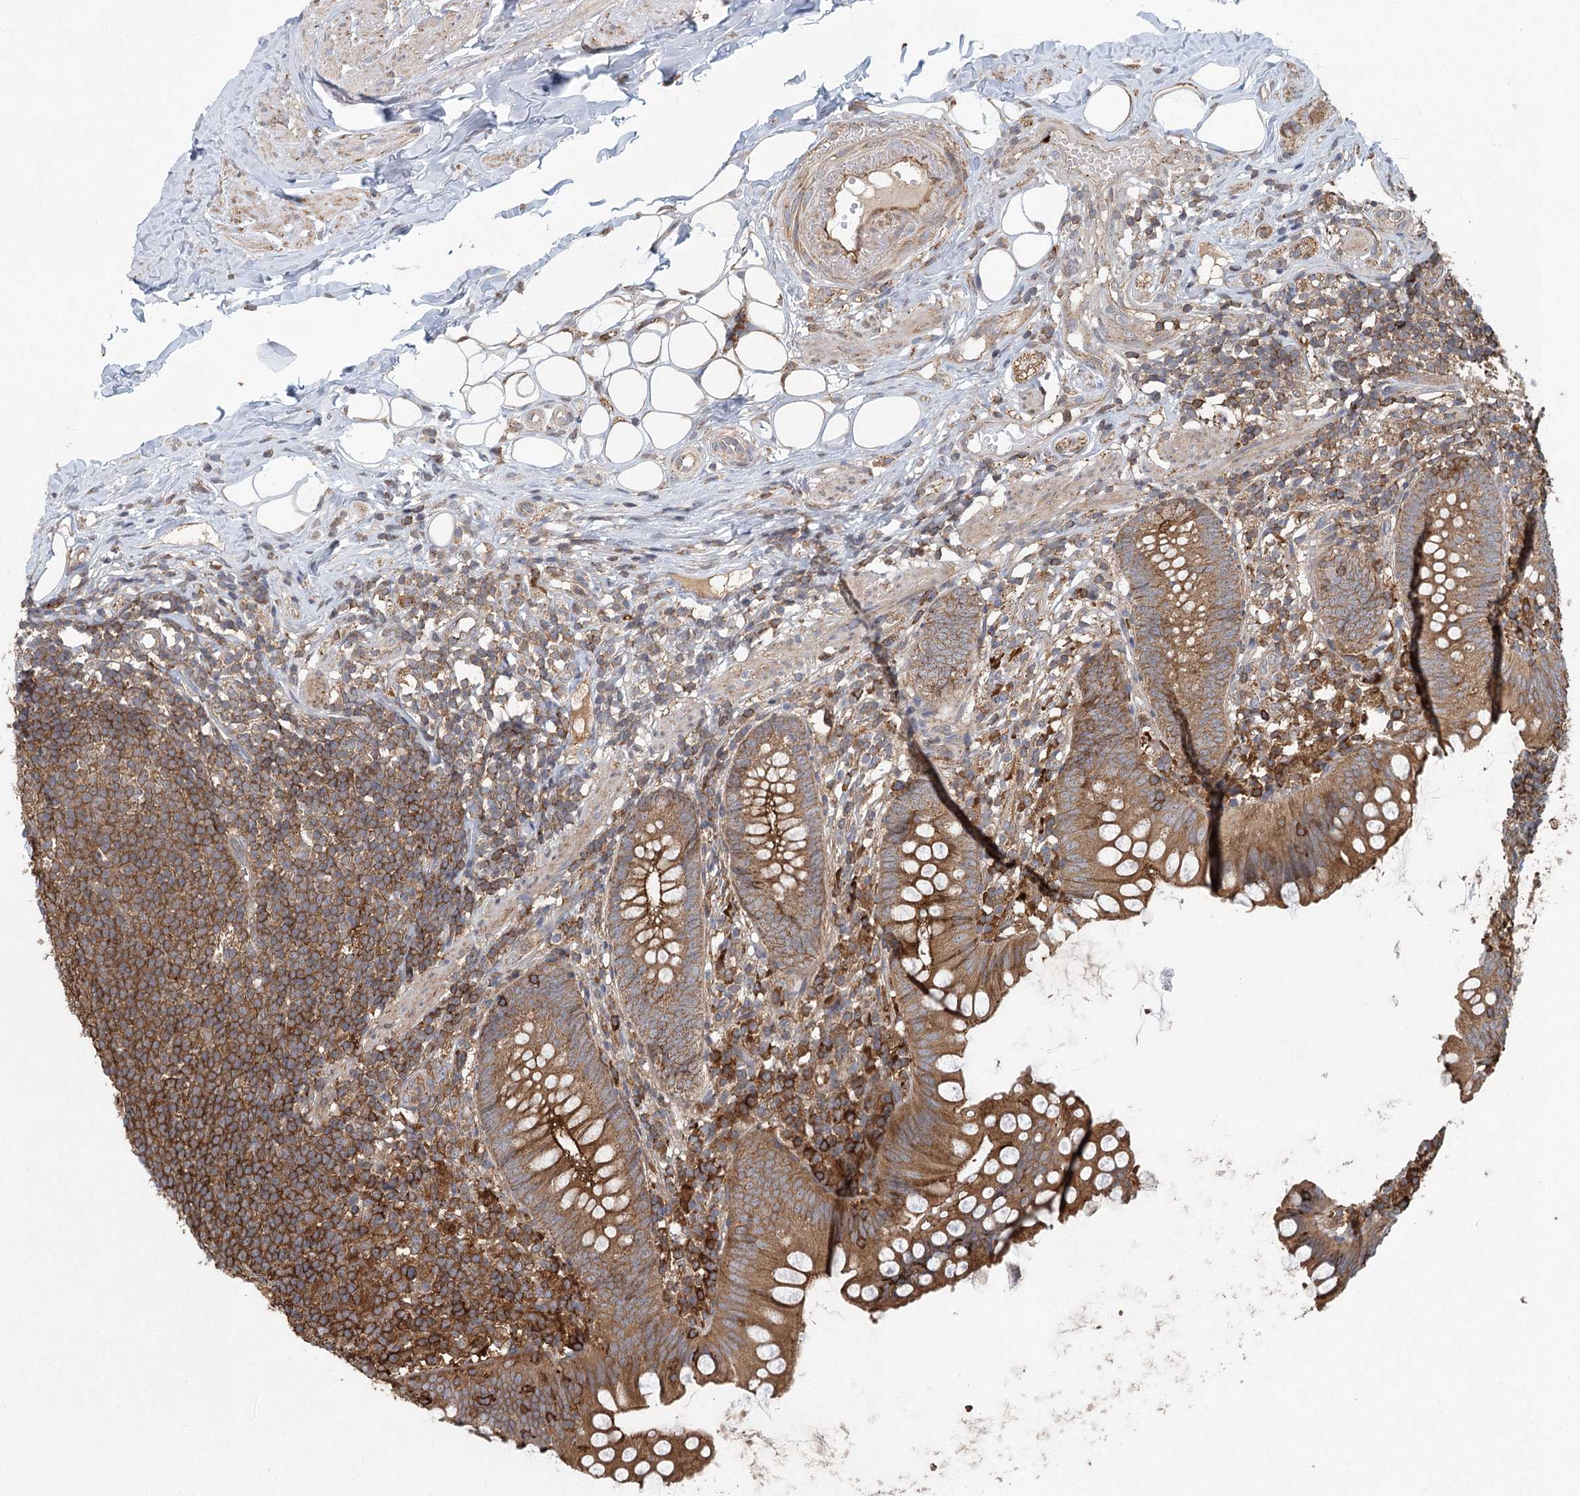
{"staining": {"intensity": "moderate", "quantity": ">75%", "location": "cytoplasmic/membranous"}, "tissue": "appendix", "cell_type": "Glandular cells", "image_type": "normal", "snomed": [{"axis": "morphology", "description": "Normal tissue, NOS"}, {"axis": "topography", "description": "Appendix"}], "caption": "A photomicrograph showing moderate cytoplasmic/membranous staining in about >75% of glandular cells in unremarkable appendix, as visualized by brown immunohistochemical staining.", "gene": "PLEKHA7", "patient": {"sex": "female", "age": 62}}